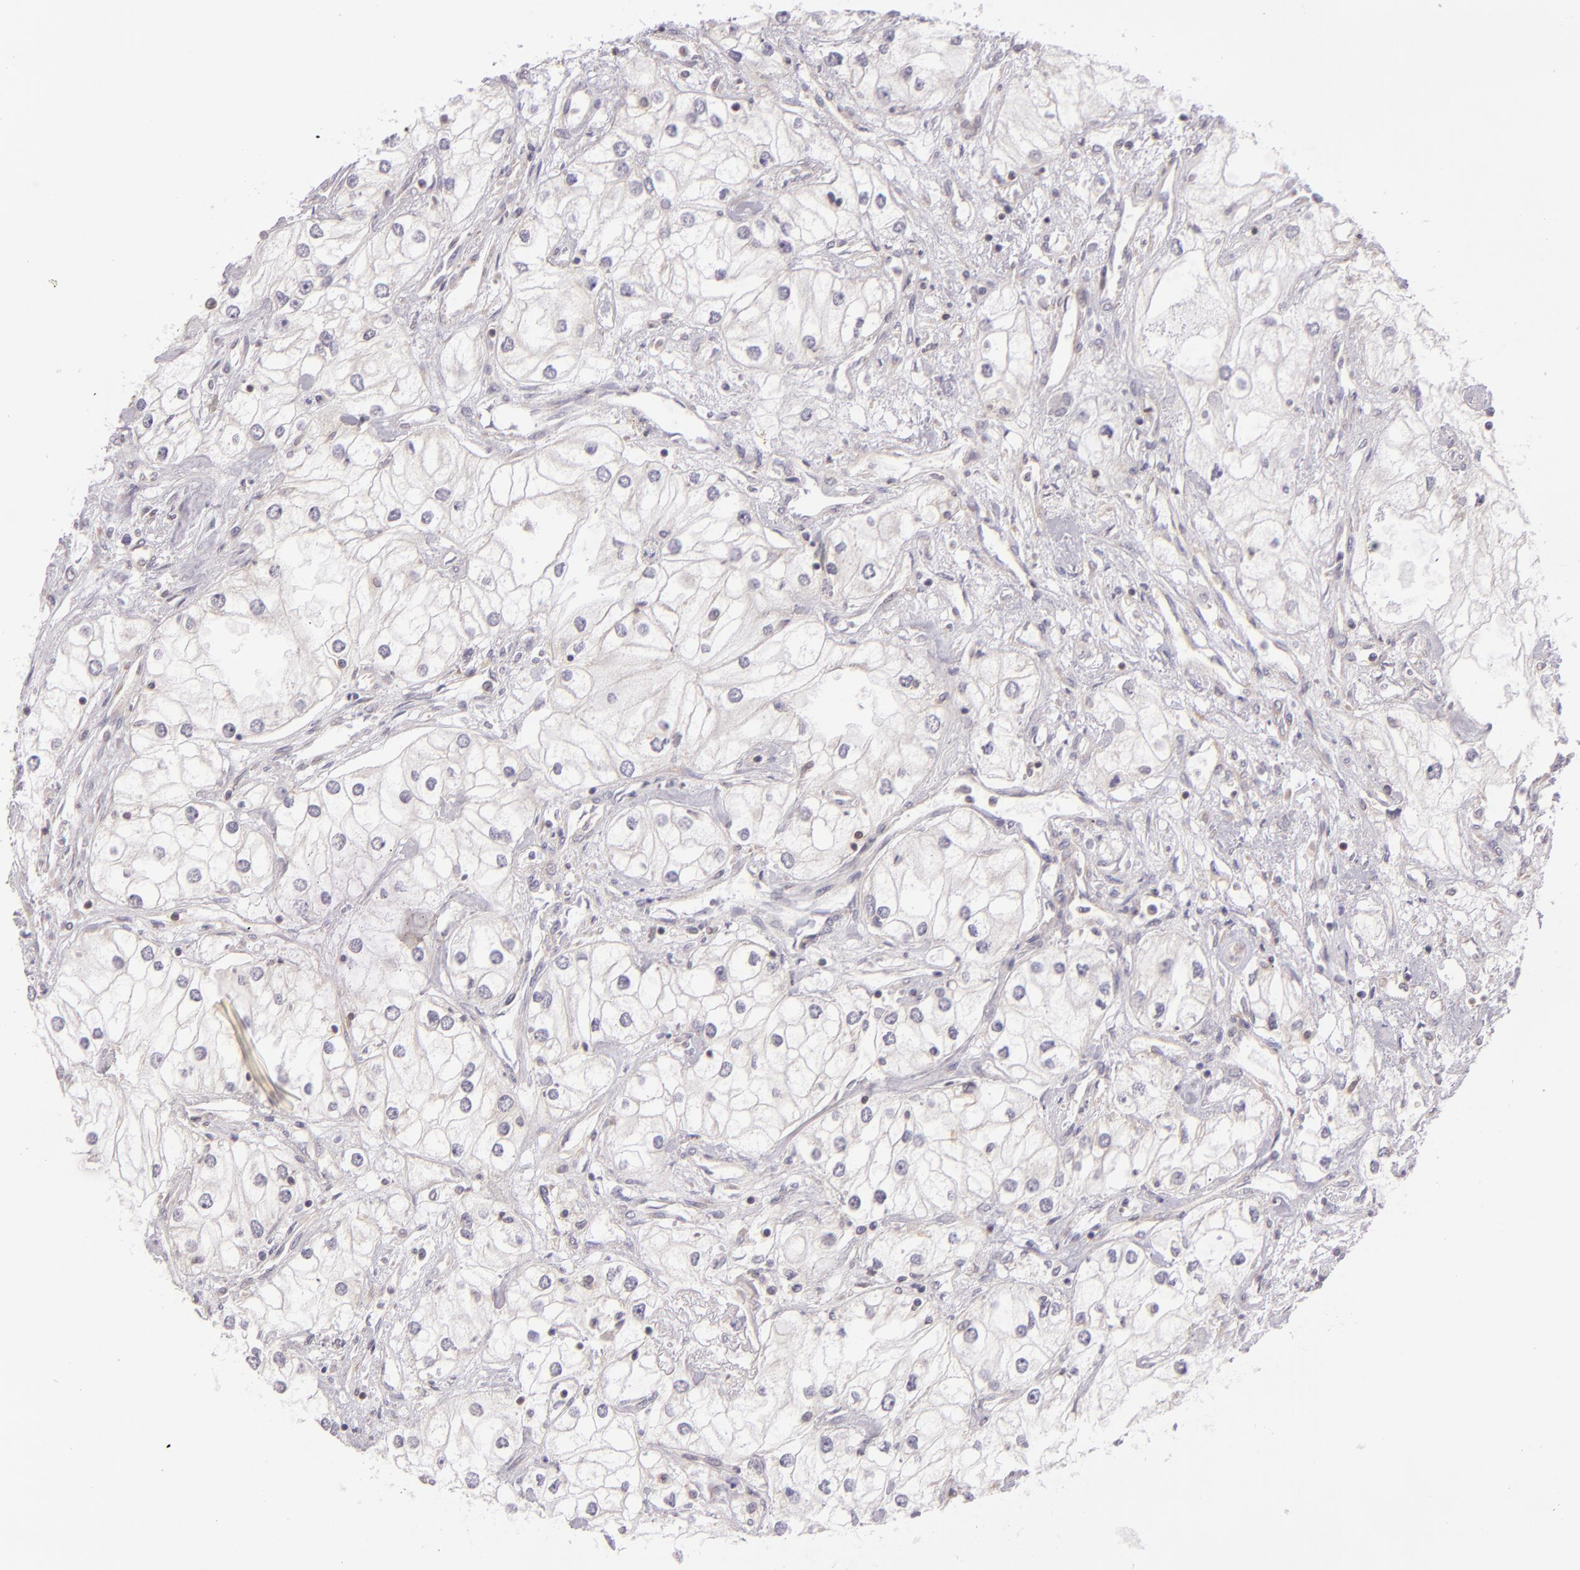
{"staining": {"intensity": "negative", "quantity": "none", "location": "none"}, "tissue": "renal cancer", "cell_type": "Tumor cells", "image_type": "cancer", "snomed": [{"axis": "morphology", "description": "Adenocarcinoma, NOS"}, {"axis": "topography", "description": "Kidney"}], "caption": "IHC of renal cancer displays no expression in tumor cells.", "gene": "UPF3B", "patient": {"sex": "male", "age": 57}}